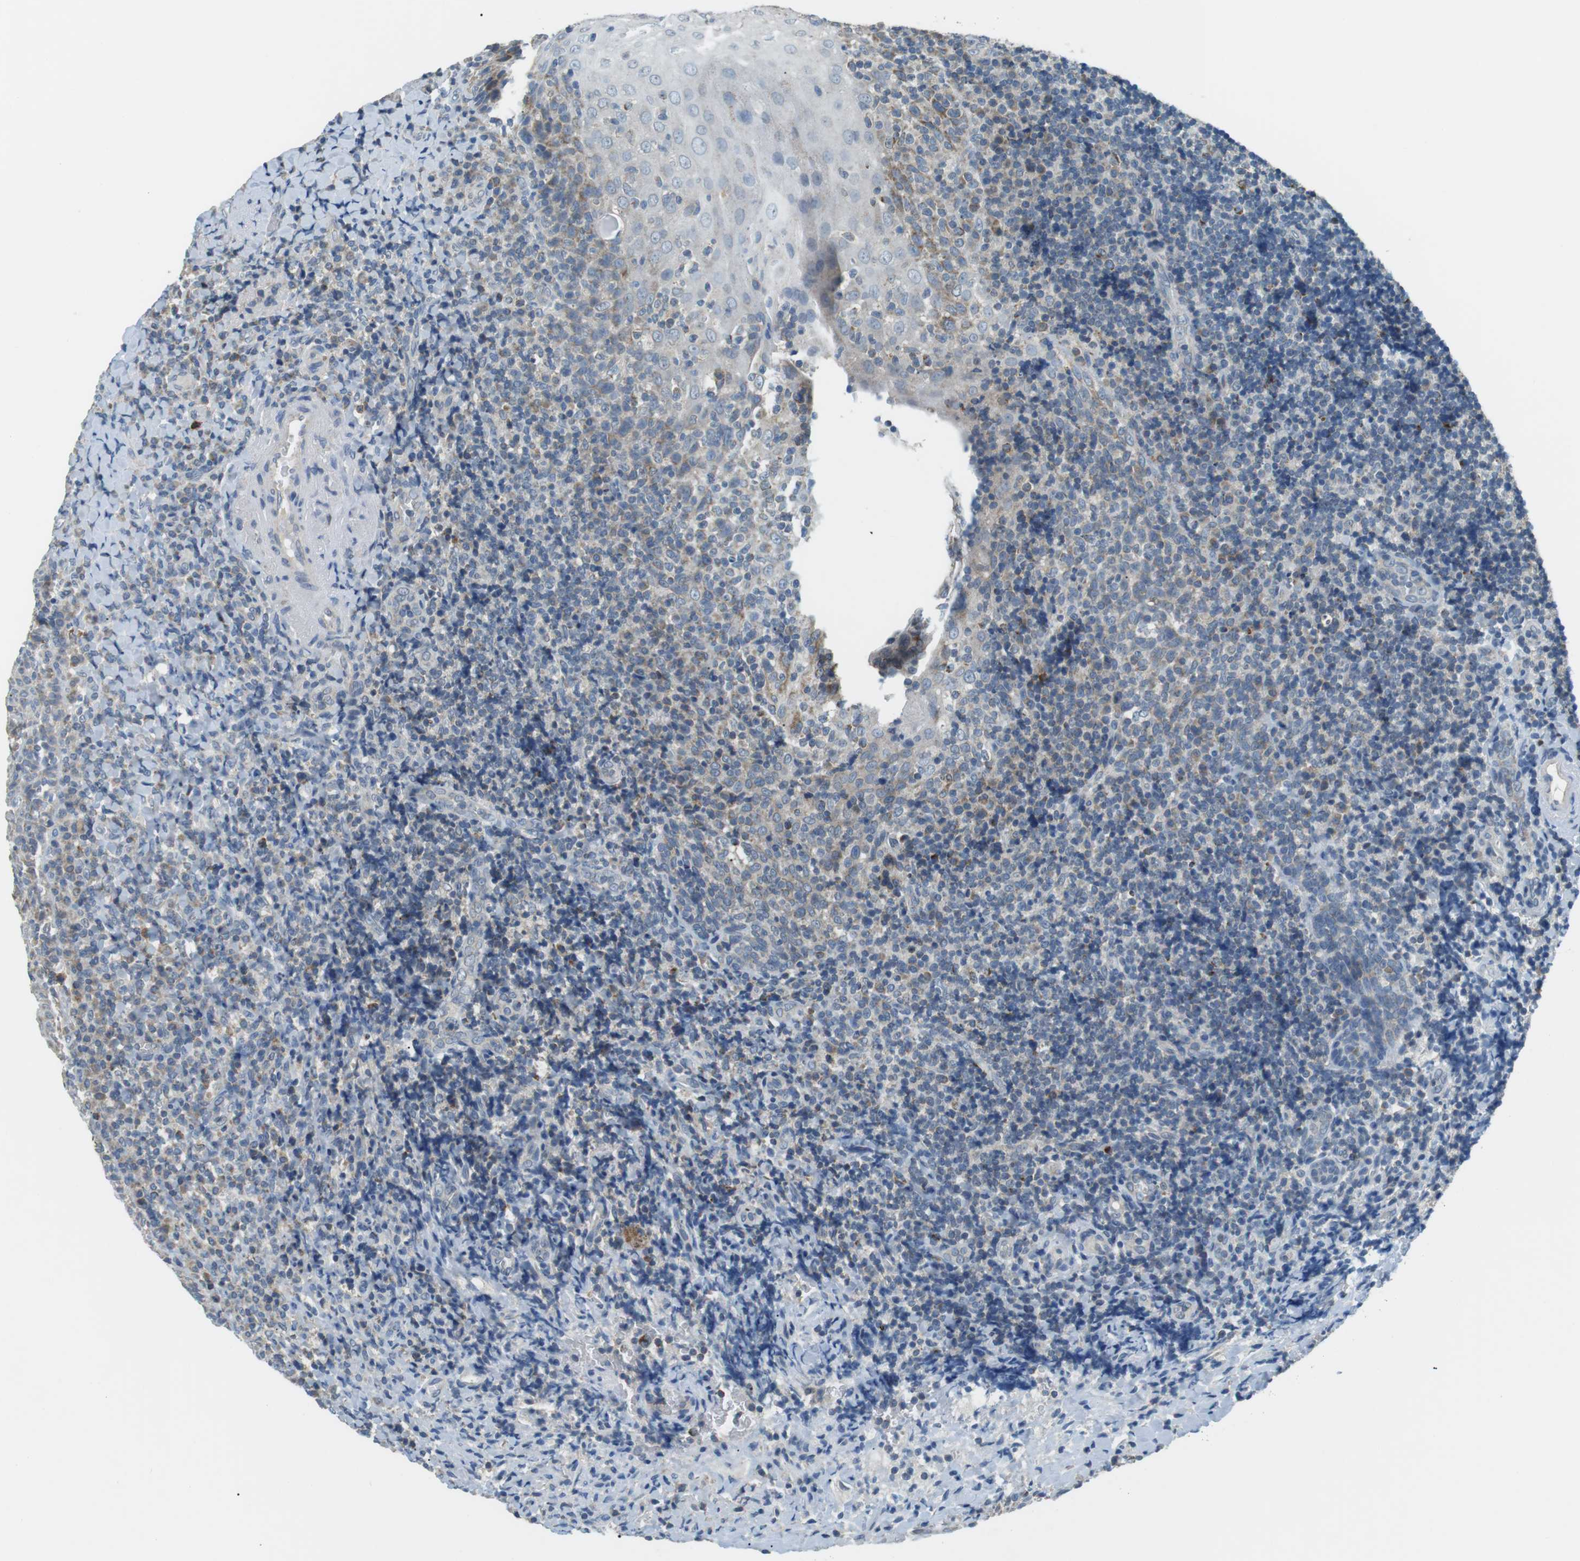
{"staining": {"intensity": "moderate", "quantity": "25%-75%", "location": "cytoplasmic/membranous"}, "tissue": "tonsil", "cell_type": "Germinal center cells", "image_type": "normal", "snomed": [{"axis": "morphology", "description": "Normal tissue, NOS"}, {"axis": "topography", "description": "Tonsil"}], "caption": "Immunohistochemistry micrograph of normal tonsil: tonsil stained using IHC reveals medium levels of moderate protein expression localized specifically in the cytoplasmic/membranous of germinal center cells, appearing as a cytoplasmic/membranous brown color.", "gene": "BACE1", "patient": {"sex": "male", "age": 37}}